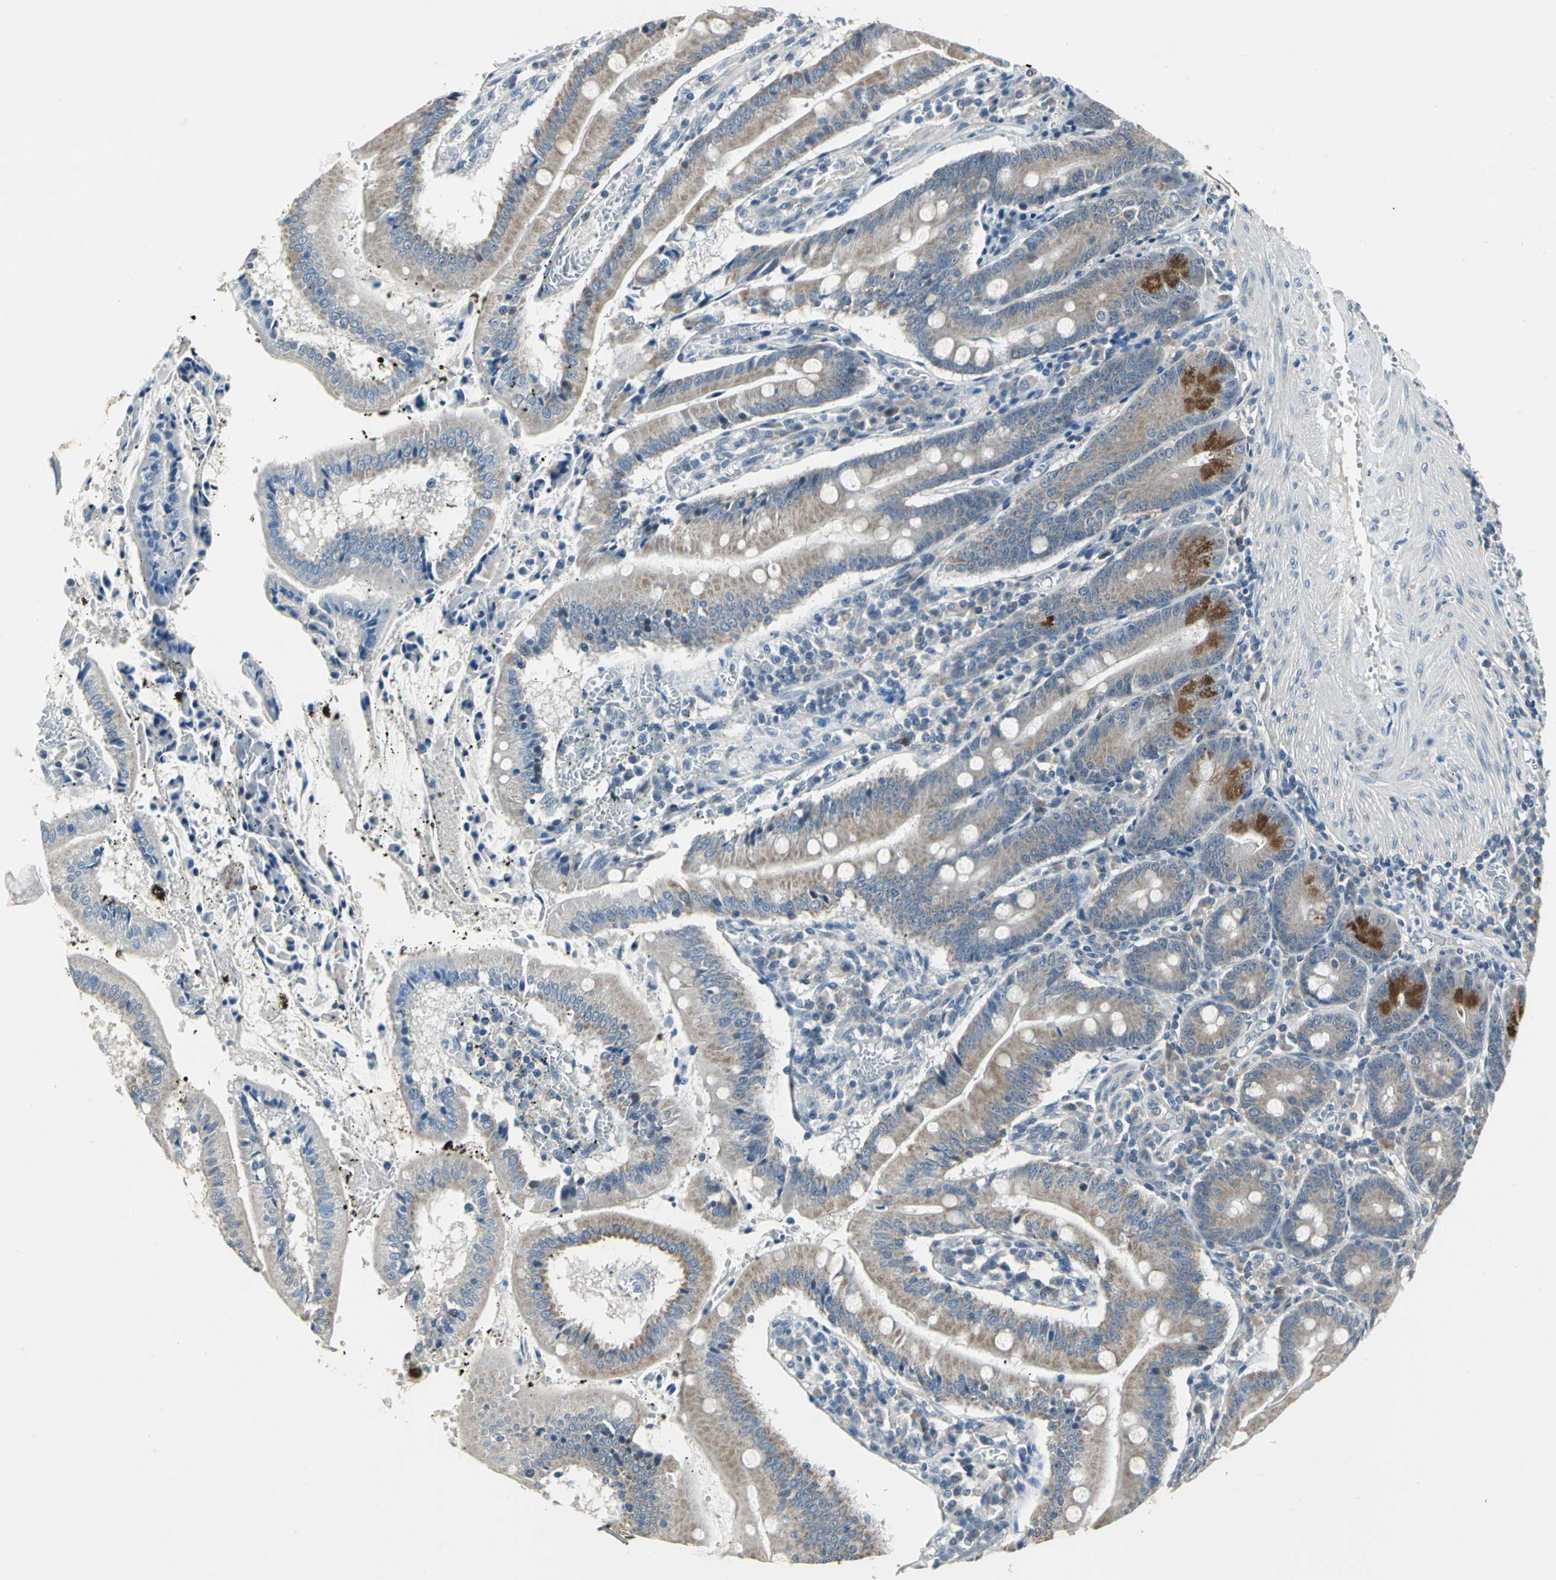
{"staining": {"intensity": "strong", "quantity": "<25%", "location": "cytoplasmic/membranous"}, "tissue": "small intestine", "cell_type": "Glandular cells", "image_type": "normal", "snomed": [{"axis": "morphology", "description": "Normal tissue, NOS"}, {"axis": "topography", "description": "Small intestine"}], "caption": "IHC image of unremarkable small intestine stained for a protein (brown), which demonstrates medium levels of strong cytoplasmic/membranous positivity in about <25% of glandular cells.", "gene": "JADE3", "patient": {"sex": "male", "age": 71}}